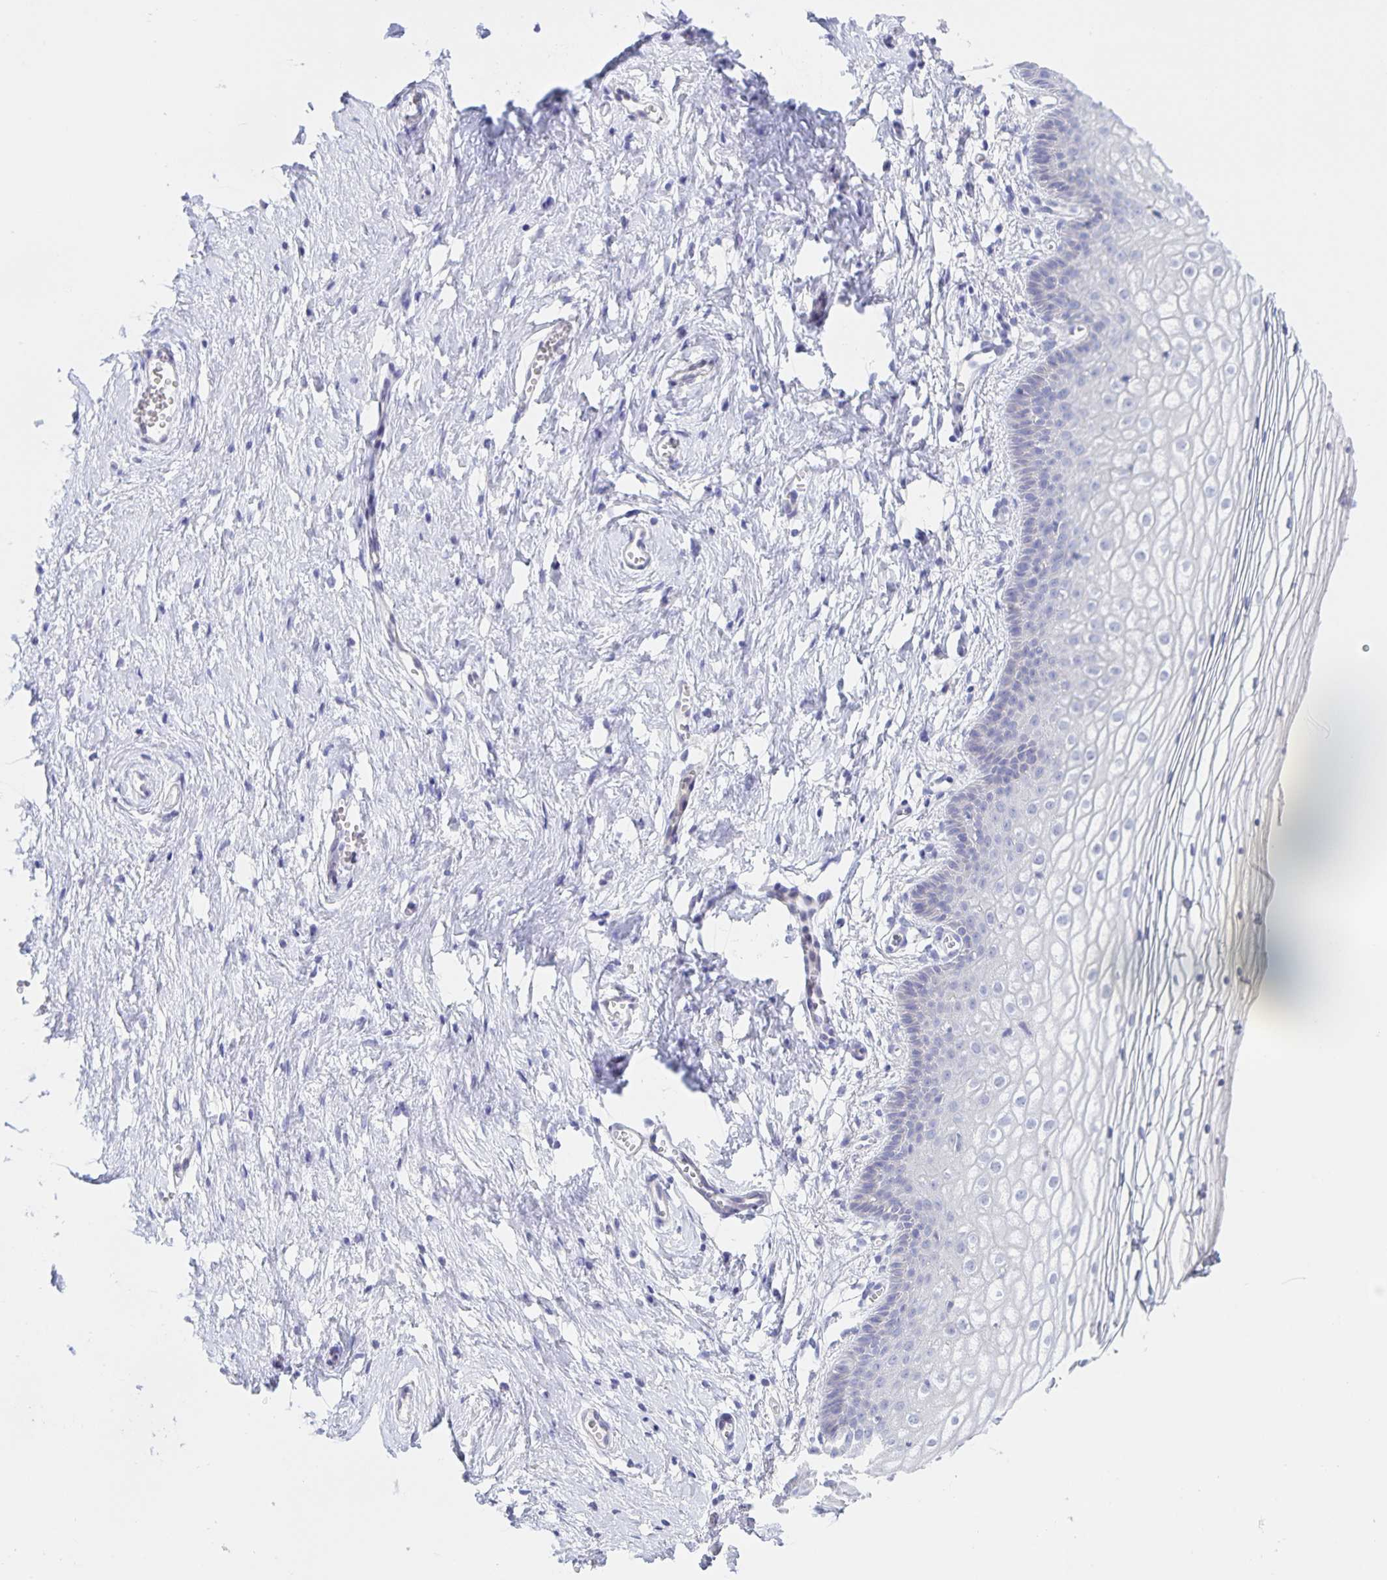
{"staining": {"intensity": "negative", "quantity": "none", "location": "none"}, "tissue": "vagina", "cell_type": "Squamous epithelial cells", "image_type": "normal", "snomed": [{"axis": "morphology", "description": "Normal tissue, NOS"}, {"axis": "topography", "description": "Vagina"}], "caption": "Human vagina stained for a protein using IHC demonstrates no expression in squamous epithelial cells.", "gene": "DMGDH", "patient": {"sex": "female", "age": 56}}